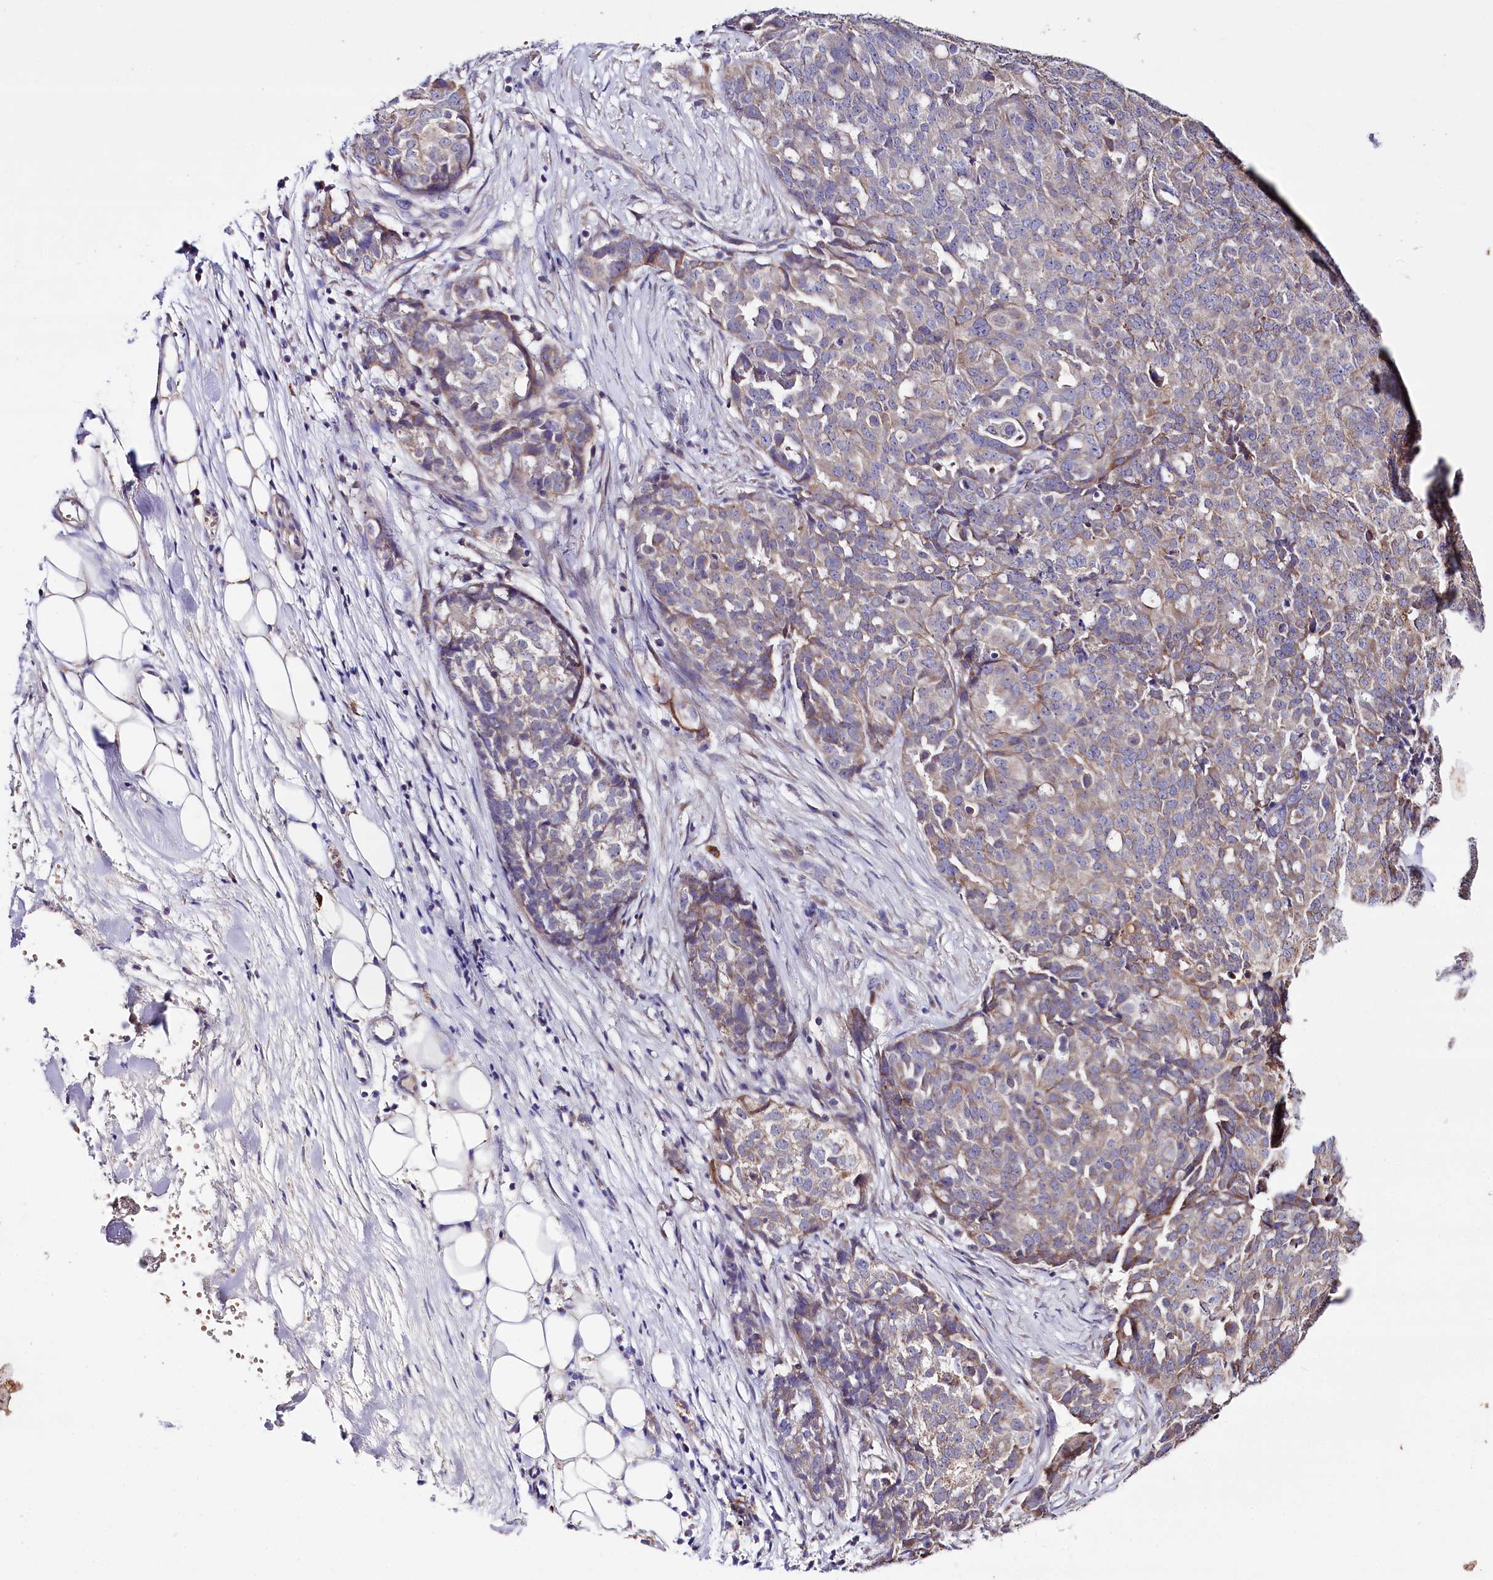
{"staining": {"intensity": "weak", "quantity": "<25%", "location": "cytoplasmic/membranous"}, "tissue": "ovarian cancer", "cell_type": "Tumor cells", "image_type": "cancer", "snomed": [{"axis": "morphology", "description": "Cystadenocarcinoma, serous, NOS"}, {"axis": "topography", "description": "Soft tissue"}, {"axis": "topography", "description": "Ovary"}], "caption": "The immunohistochemistry (IHC) photomicrograph has no significant positivity in tumor cells of serous cystadenocarcinoma (ovarian) tissue. Brightfield microscopy of immunohistochemistry (IHC) stained with DAB (brown) and hematoxylin (blue), captured at high magnification.", "gene": "ZNF45", "patient": {"sex": "female", "age": 57}}